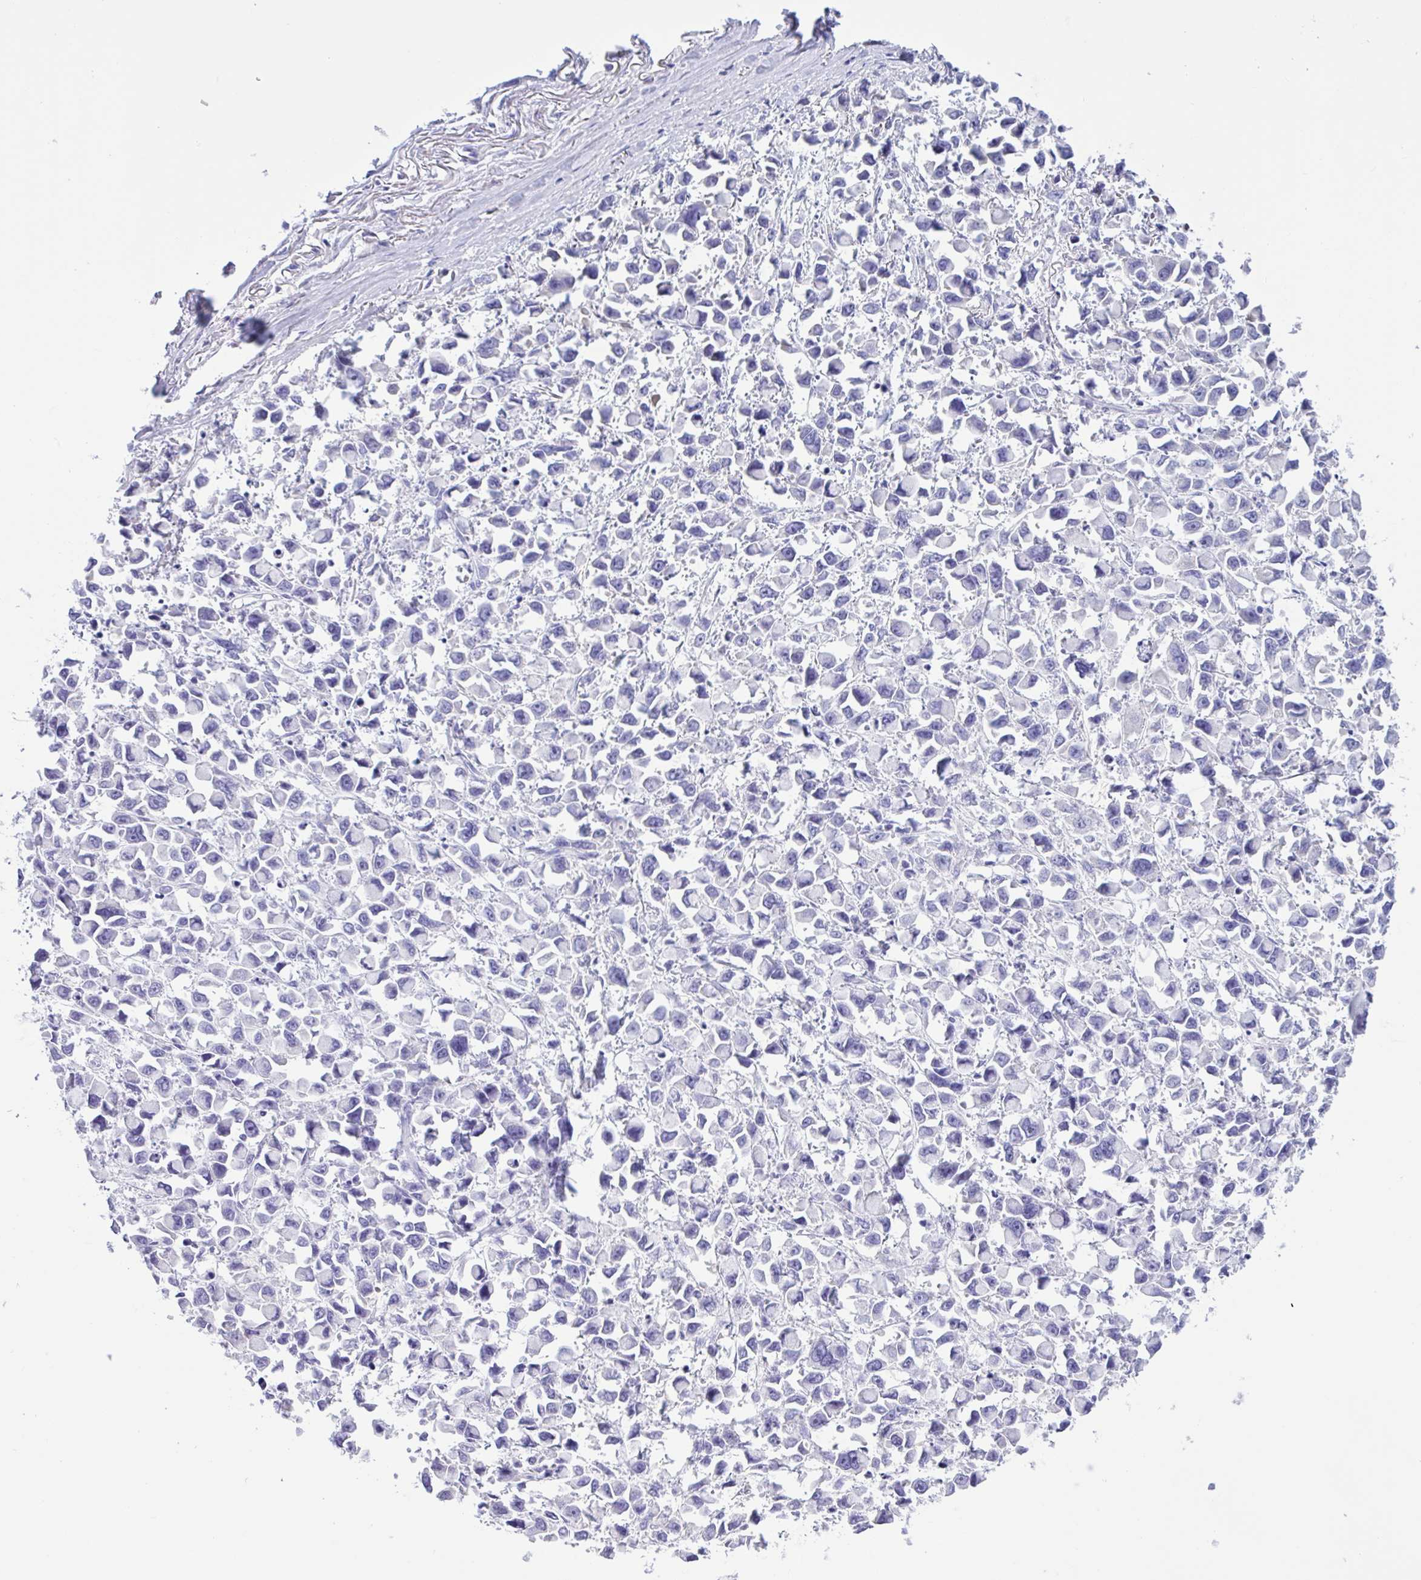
{"staining": {"intensity": "negative", "quantity": "none", "location": "none"}, "tissue": "stomach cancer", "cell_type": "Tumor cells", "image_type": "cancer", "snomed": [{"axis": "morphology", "description": "Adenocarcinoma, NOS"}, {"axis": "topography", "description": "Stomach"}], "caption": "An image of stomach cancer stained for a protein exhibits no brown staining in tumor cells. Brightfield microscopy of immunohistochemistry stained with DAB (3,3'-diaminobenzidine) (brown) and hematoxylin (blue), captured at high magnification.", "gene": "LARGE2", "patient": {"sex": "female", "age": 81}}